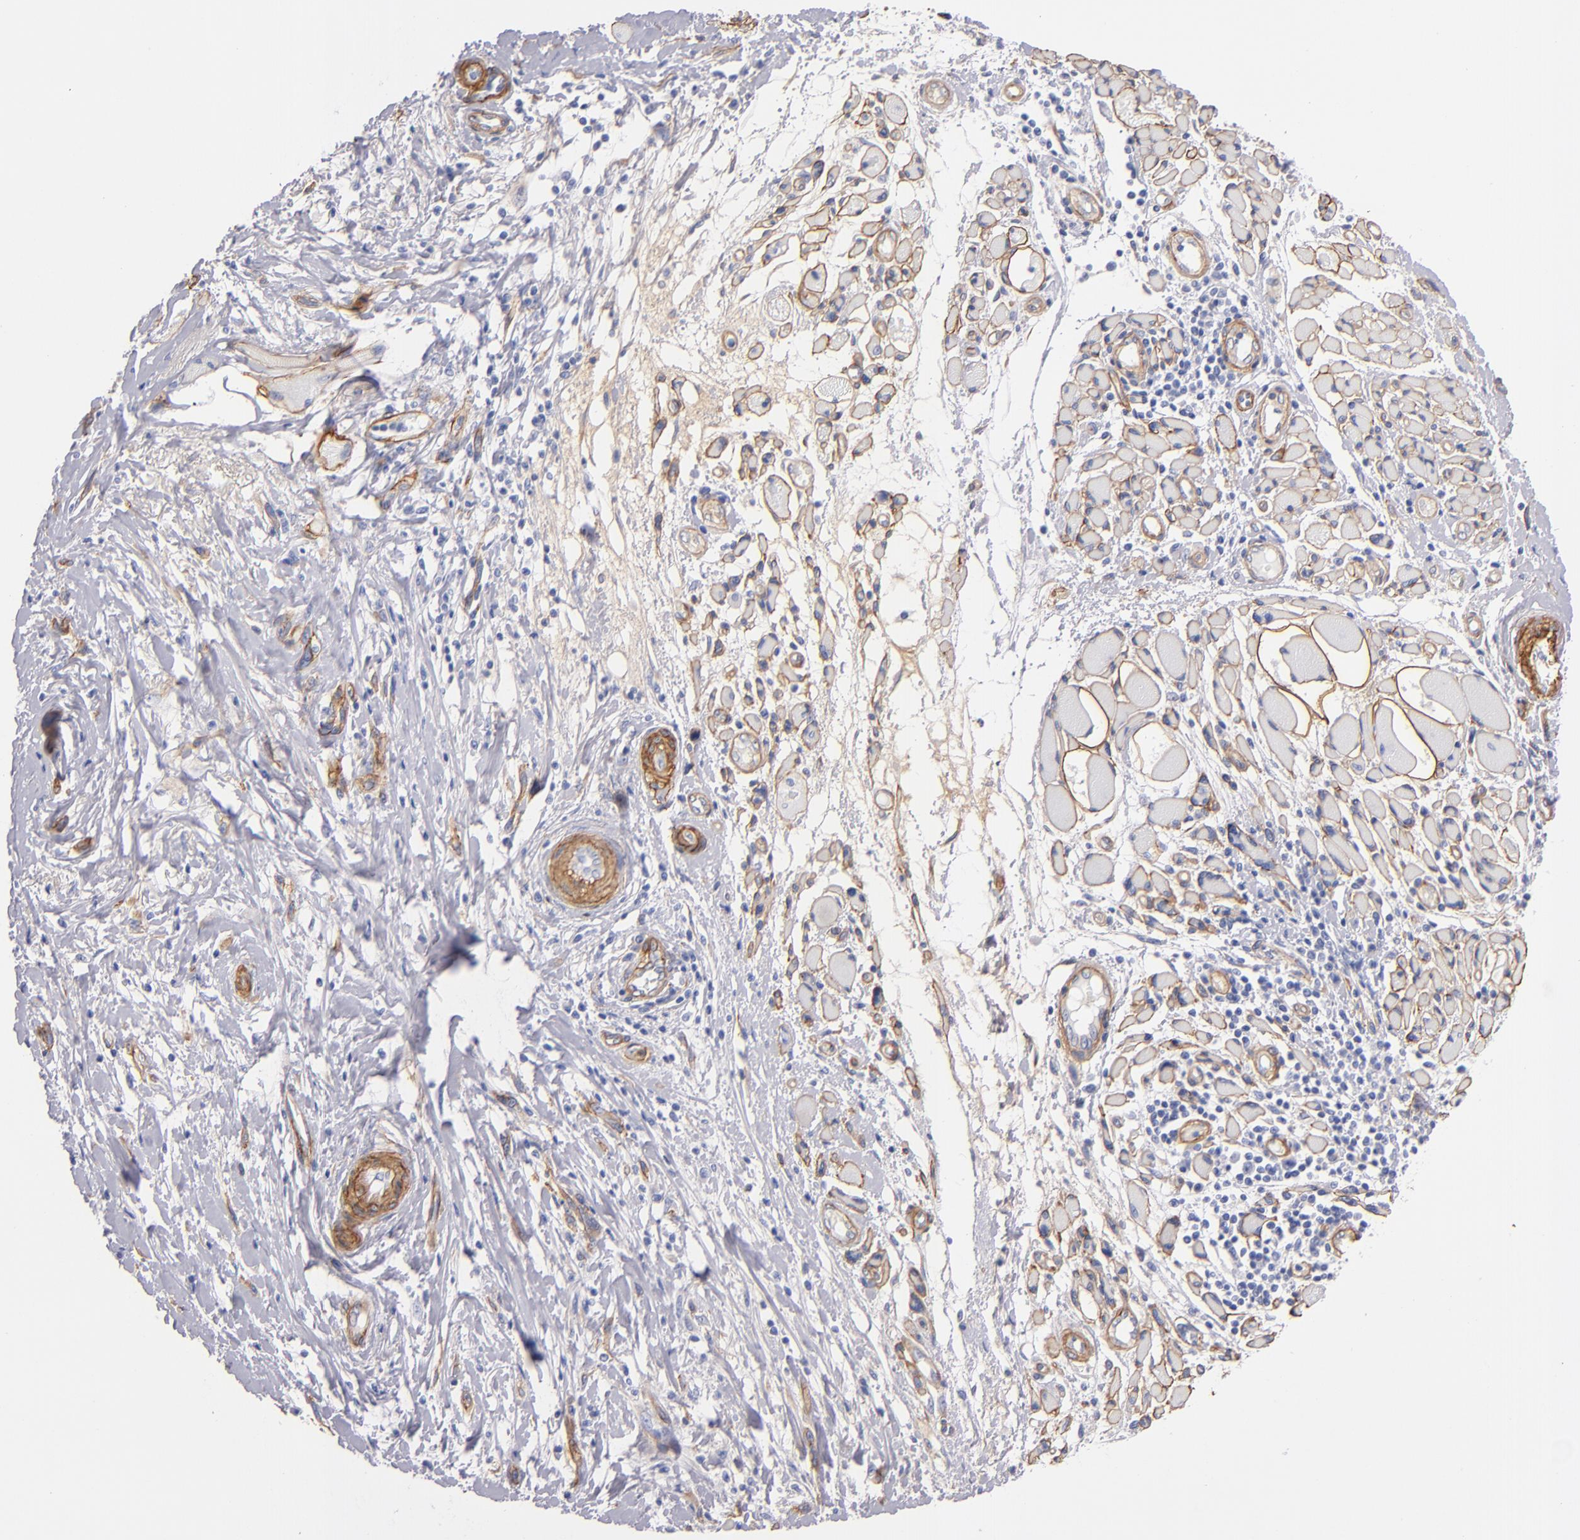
{"staining": {"intensity": "negative", "quantity": "none", "location": "none"}, "tissue": "melanoma", "cell_type": "Tumor cells", "image_type": "cancer", "snomed": [{"axis": "morphology", "description": "Malignant melanoma, NOS"}, {"axis": "topography", "description": "Skin"}], "caption": "An immunohistochemistry photomicrograph of malignant melanoma is shown. There is no staining in tumor cells of malignant melanoma.", "gene": "LAMC1", "patient": {"sex": "male", "age": 91}}